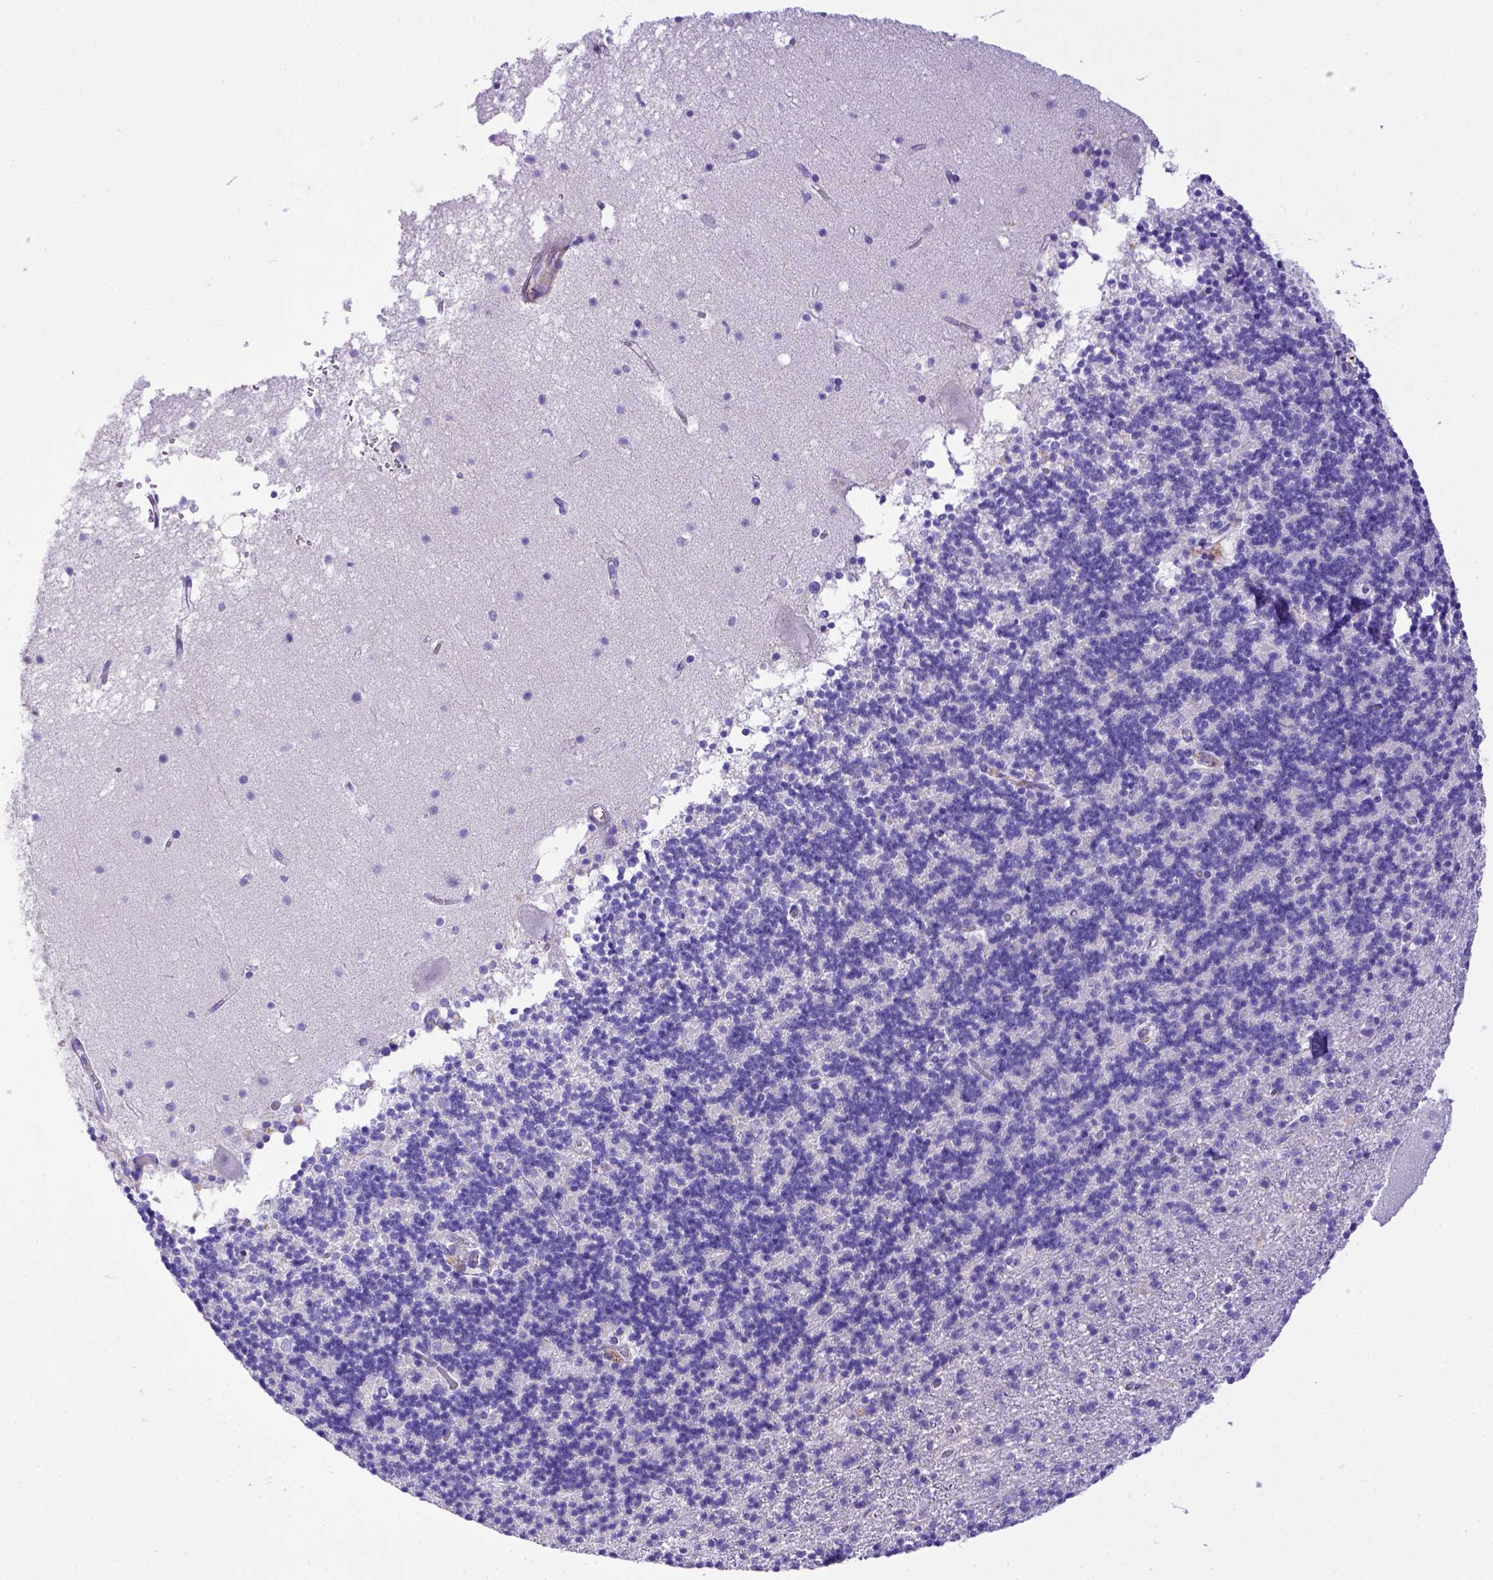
{"staining": {"intensity": "negative", "quantity": "none", "location": "none"}, "tissue": "cerebellum", "cell_type": "Cells in granular layer", "image_type": "normal", "snomed": [{"axis": "morphology", "description": "Normal tissue, NOS"}, {"axis": "topography", "description": "Cerebellum"}], "caption": "Immunohistochemistry (IHC) histopathology image of benign human cerebellum stained for a protein (brown), which exhibits no expression in cells in granular layer. (Stains: DAB (3,3'-diaminobenzidine) immunohistochemistry (IHC) with hematoxylin counter stain, Microscopy: brightfield microscopy at high magnification).", "gene": "LRRC18", "patient": {"sex": "male", "age": 70}}